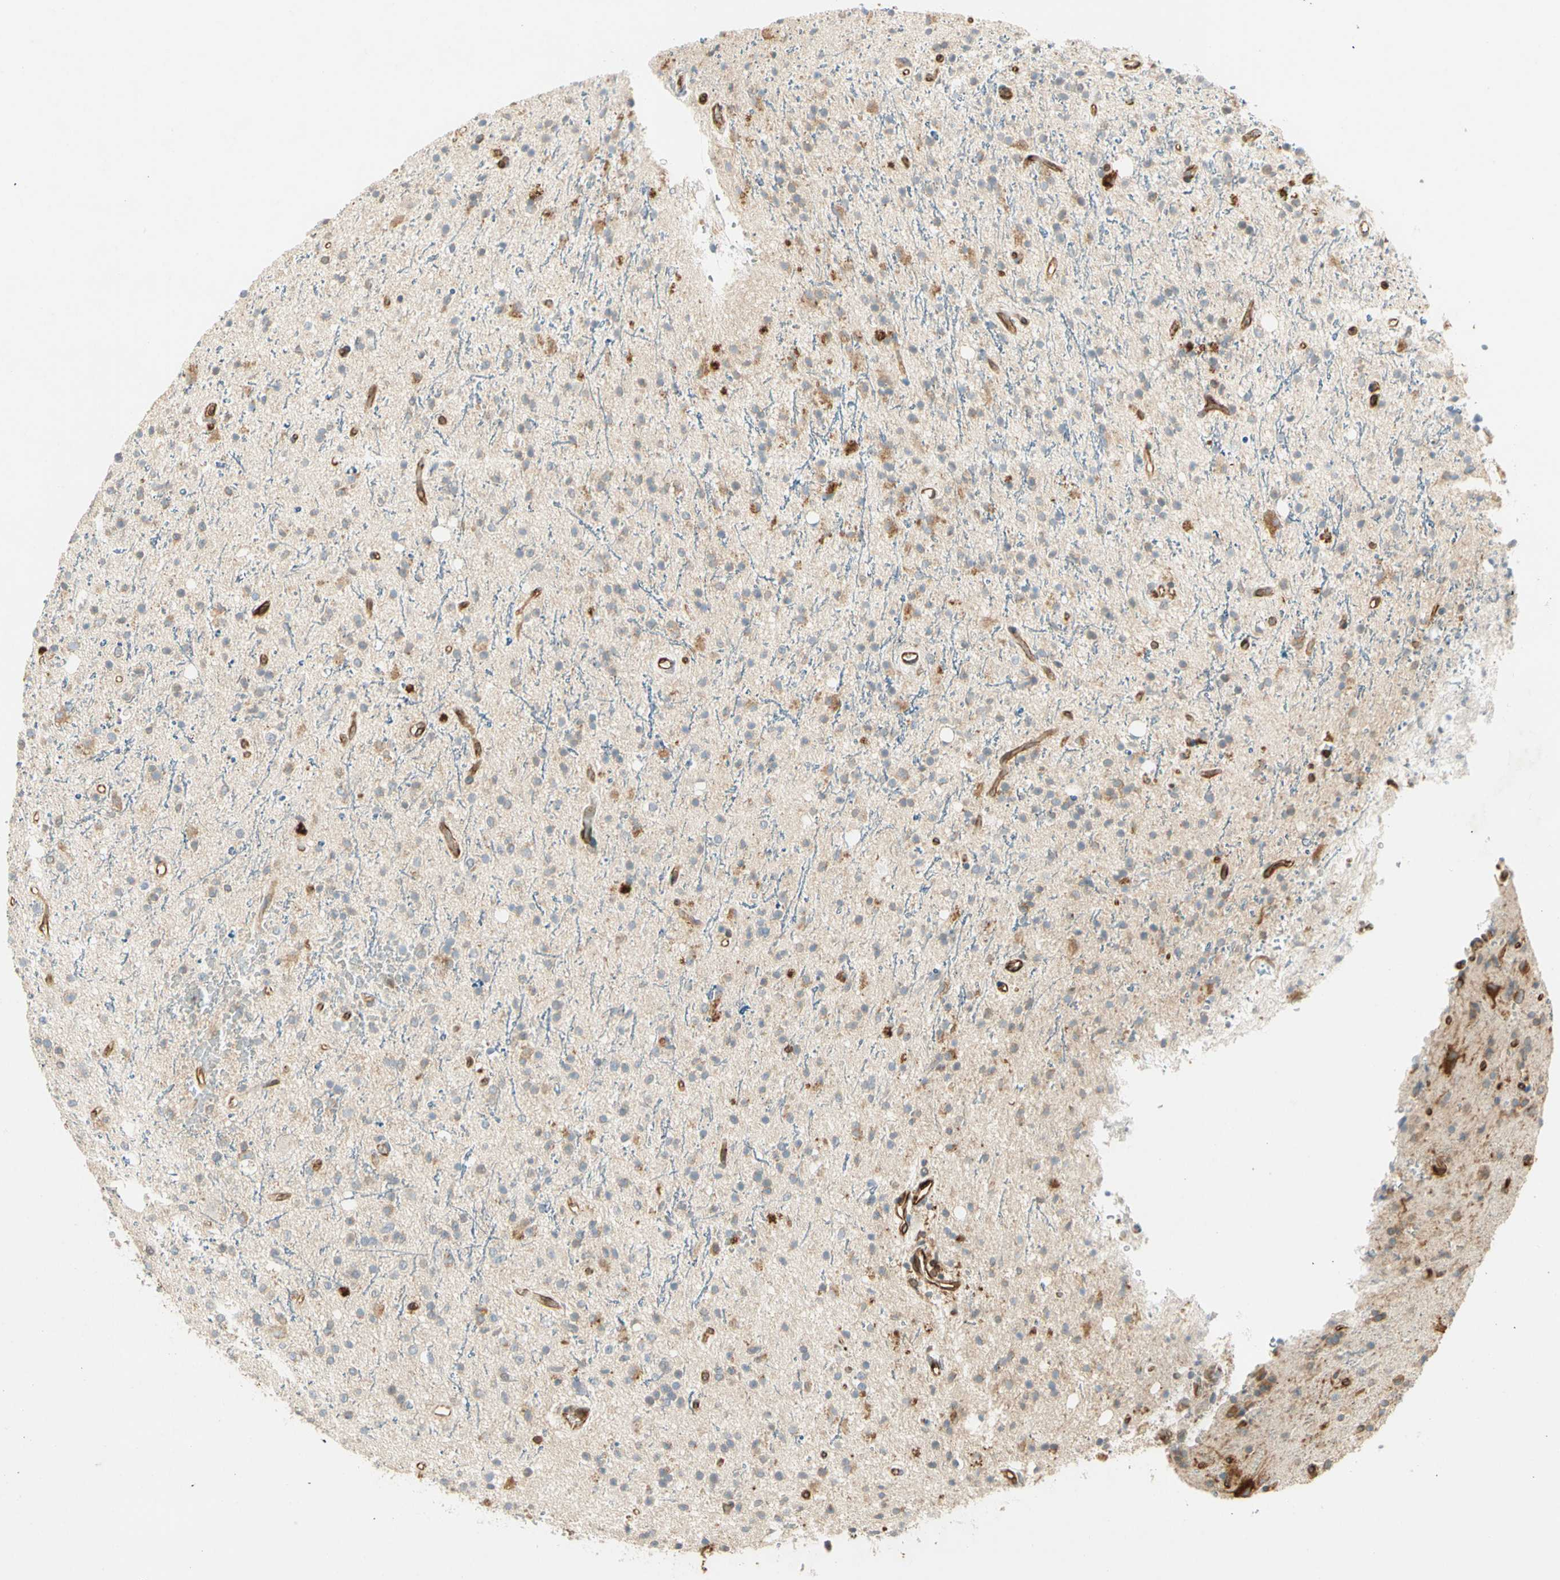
{"staining": {"intensity": "moderate", "quantity": "25%-75%", "location": "cytoplasmic/membranous"}, "tissue": "glioma", "cell_type": "Tumor cells", "image_type": "cancer", "snomed": [{"axis": "morphology", "description": "Glioma, malignant, High grade"}, {"axis": "topography", "description": "Brain"}], "caption": "A brown stain shows moderate cytoplasmic/membranous staining of a protein in glioma tumor cells.", "gene": "TAPBP", "patient": {"sex": "male", "age": 47}}